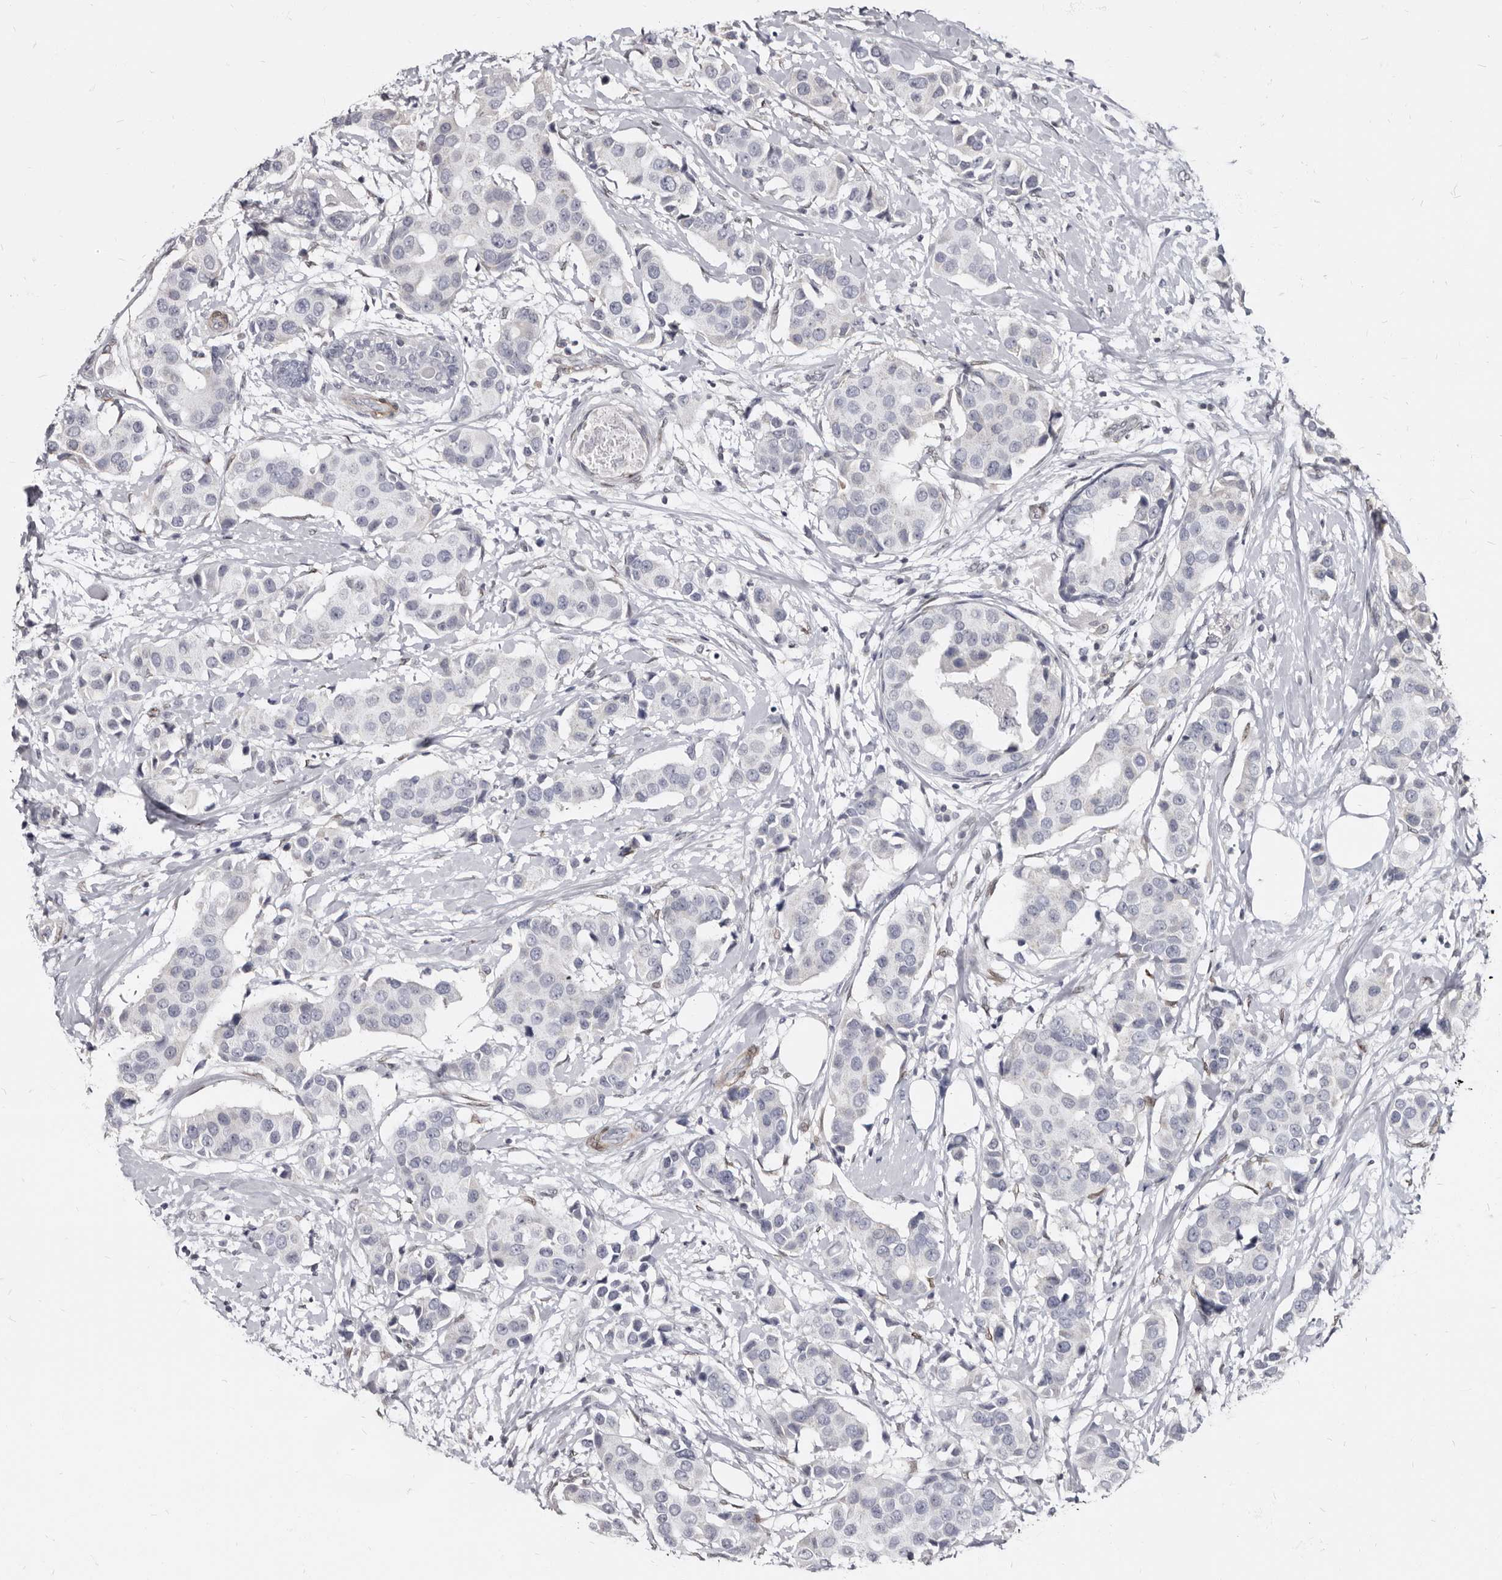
{"staining": {"intensity": "negative", "quantity": "none", "location": "none"}, "tissue": "breast cancer", "cell_type": "Tumor cells", "image_type": "cancer", "snomed": [{"axis": "morphology", "description": "Normal tissue, NOS"}, {"axis": "morphology", "description": "Duct carcinoma"}, {"axis": "topography", "description": "Breast"}], "caption": "DAB (3,3'-diaminobenzidine) immunohistochemical staining of breast cancer (infiltrating ductal carcinoma) displays no significant expression in tumor cells.", "gene": "MRGPRF", "patient": {"sex": "female", "age": 39}}